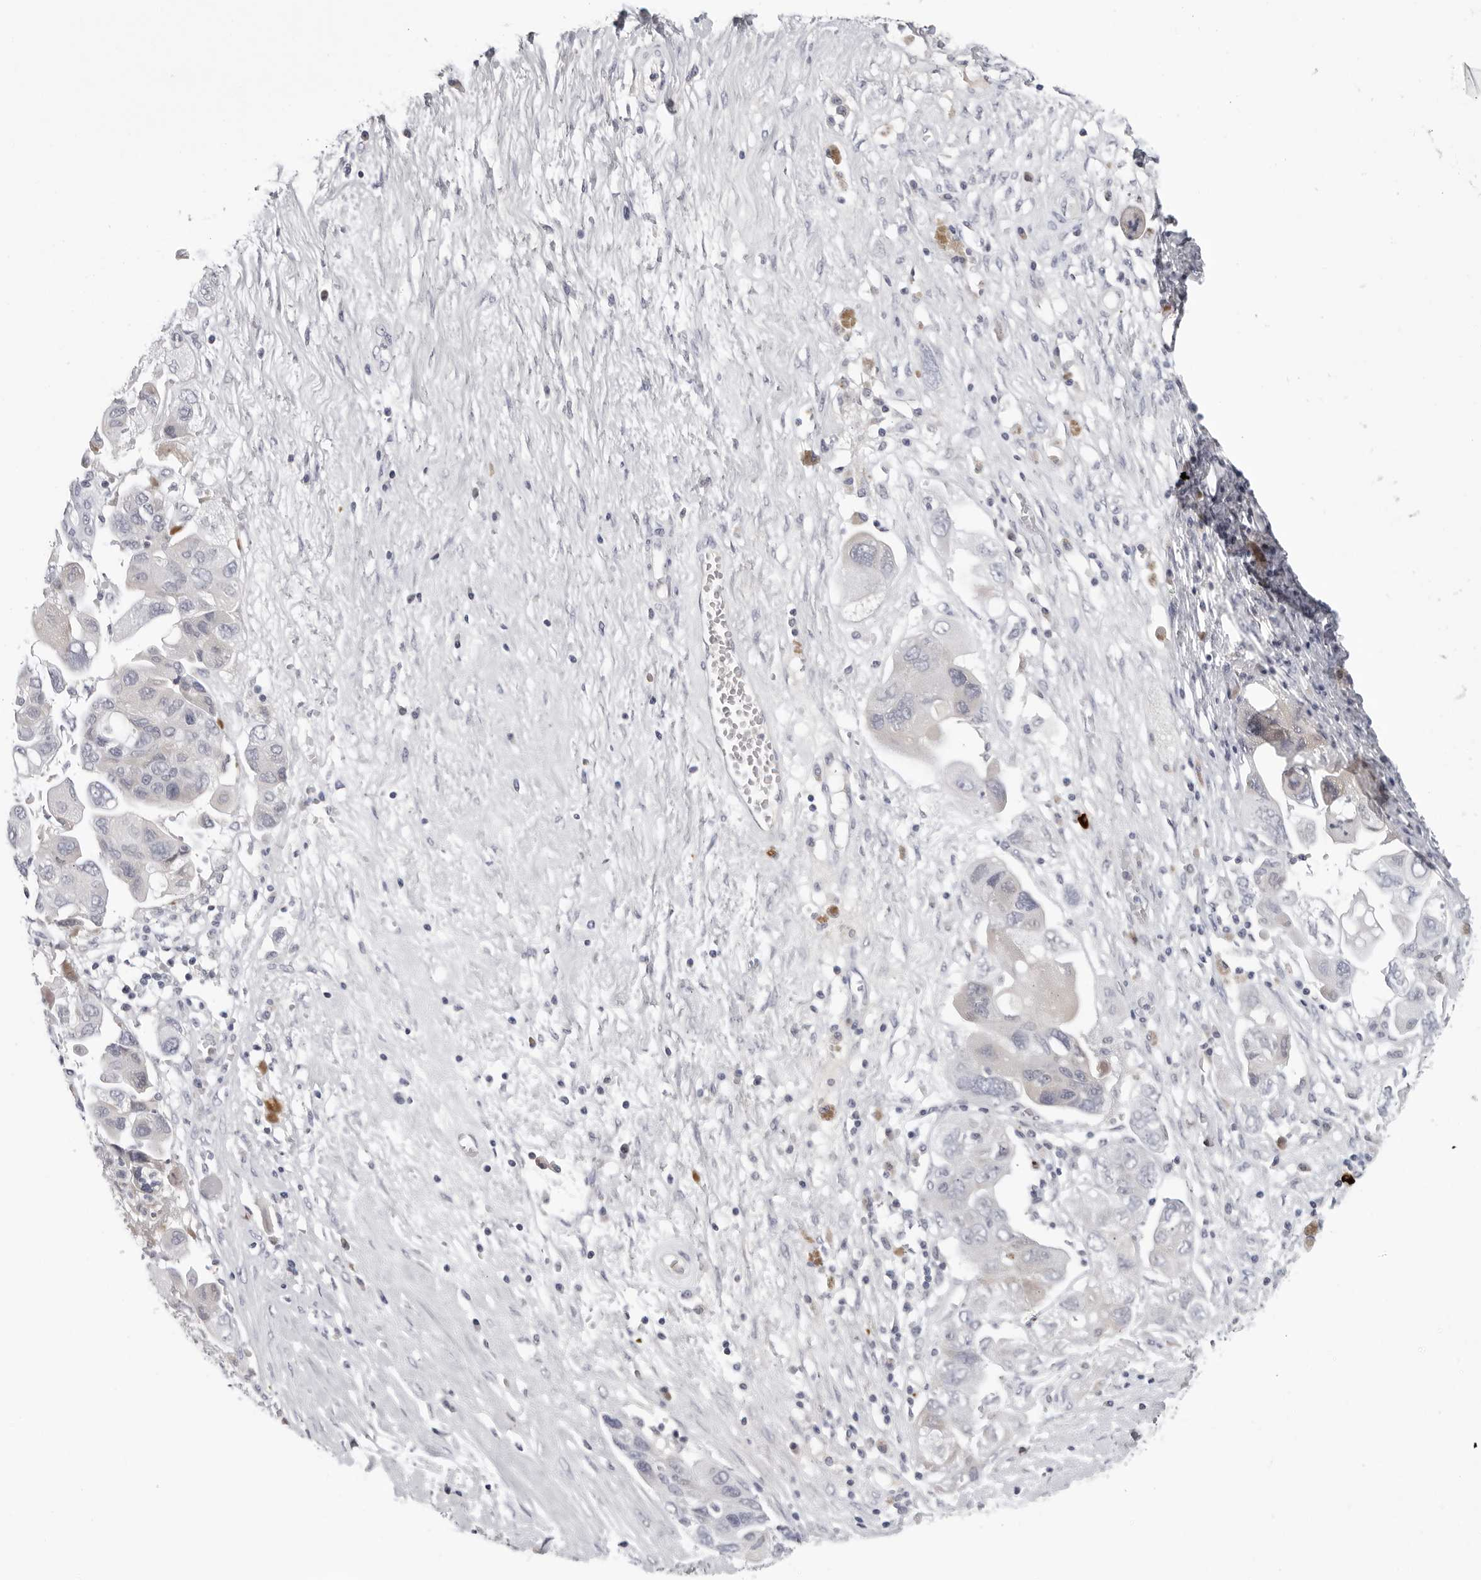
{"staining": {"intensity": "negative", "quantity": "none", "location": "none"}, "tissue": "ovarian cancer", "cell_type": "Tumor cells", "image_type": "cancer", "snomed": [{"axis": "morphology", "description": "Carcinoma, NOS"}, {"axis": "morphology", "description": "Cystadenocarcinoma, serous, NOS"}, {"axis": "topography", "description": "Ovary"}], "caption": "DAB (3,3'-diaminobenzidine) immunohistochemical staining of human carcinoma (ovarian) demonstrates no significant staining in tumor cells.", "gene": "ZNF502", "patient": {"sex": "female", "age": 69}}